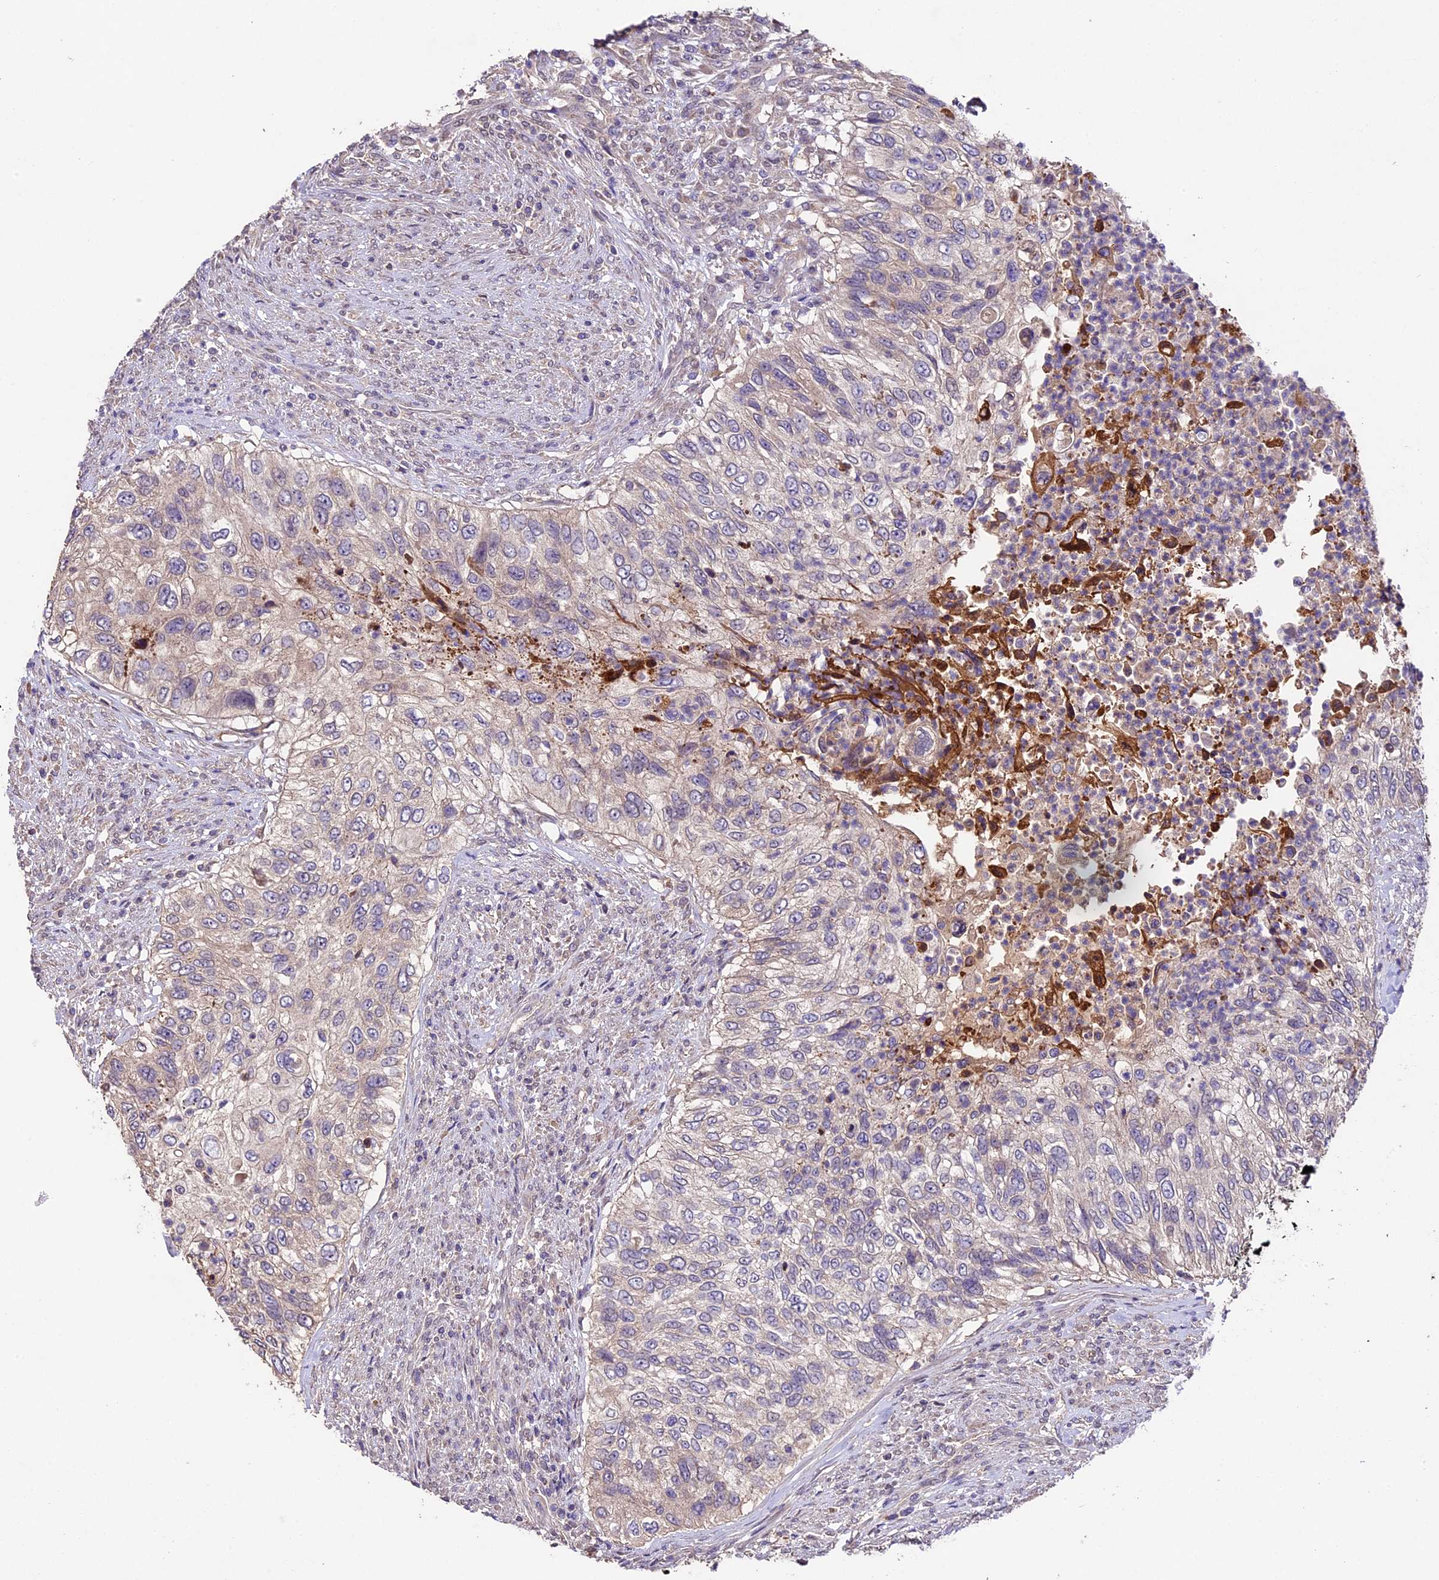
{"staining": {"intensity": "negative", "quantity": "none", "location": "none"}, "tissue": "urothelial cancer", "cell_type": "Tumor cells", "image_type": "cancer", "snomed": [{"axis": "morphology", "description": "Urothelial carcinoma, High grade"}, {"axis": "topography", "description": "Urinary bladder"}], "caption": "IHC micrograph of neoplastic tissue: human urothelial cancer stained with DAB demonstrates no significant protein positivity in tumor cells. (DAB immunohistochemistry, high magnification).", "gene": "SBNO2", "patient": {"sex": "female", "age": 60}}